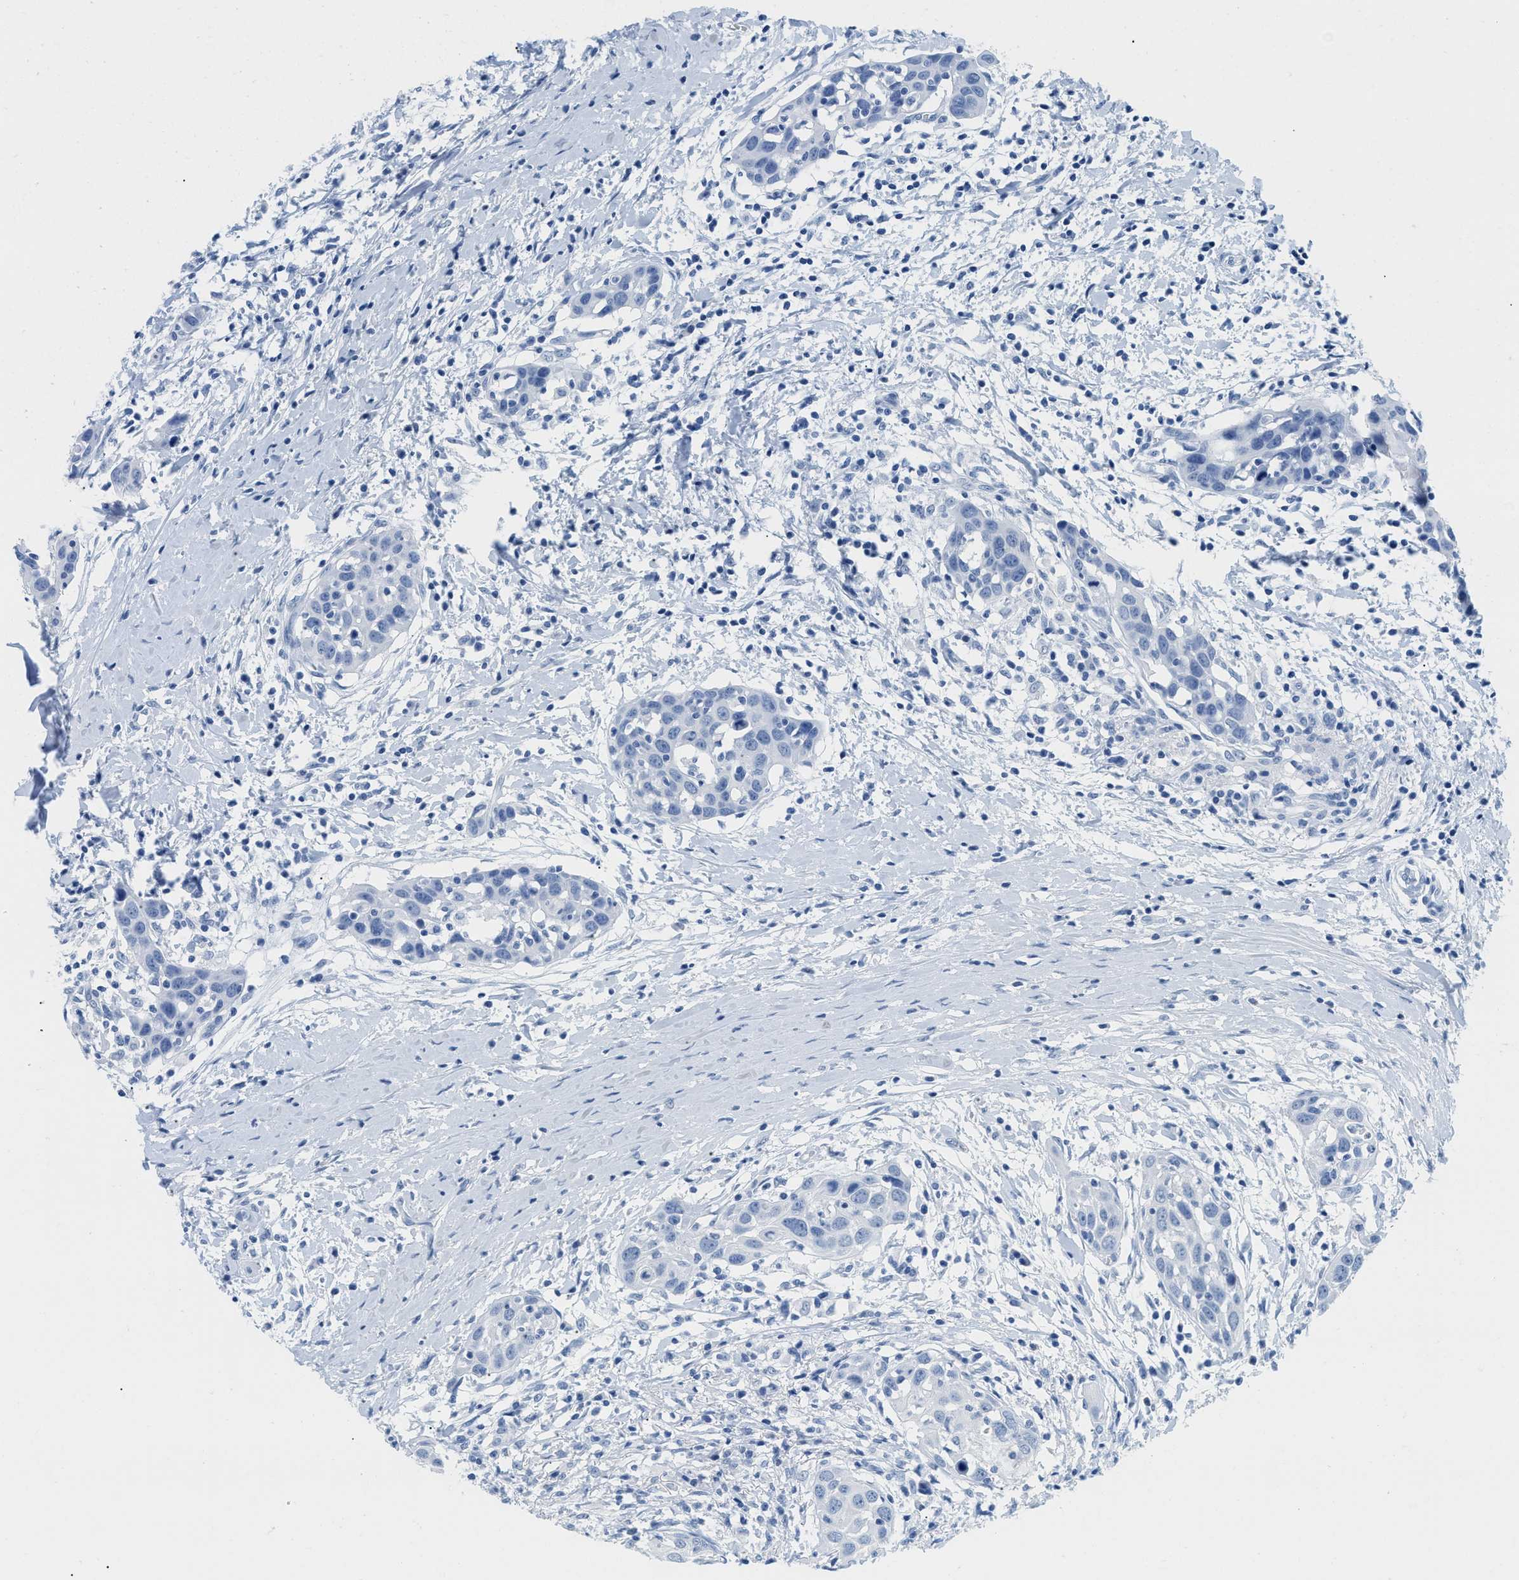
{"staining": {"intensity": "negative", "quantity": "none", "location": "none"}, "tissue": "head and neck cancer", "cell_type": "Tumor cells", "image_type": "cancer", "snomed": [{"axis": "morphology", "description": "Squamous cell carcinoma, NOS"}, {"axis": "topography", "description": "Oral tissue"}, {"axis": "topography", "description": "Head-Neck"}], "caption": "Photomicrograph shows no significant protein expression in tumor cells of head and neck cancer (squamous cell carcinoma).", "gene": "GSN", "patient": {"sex": "female", "age": 50}}